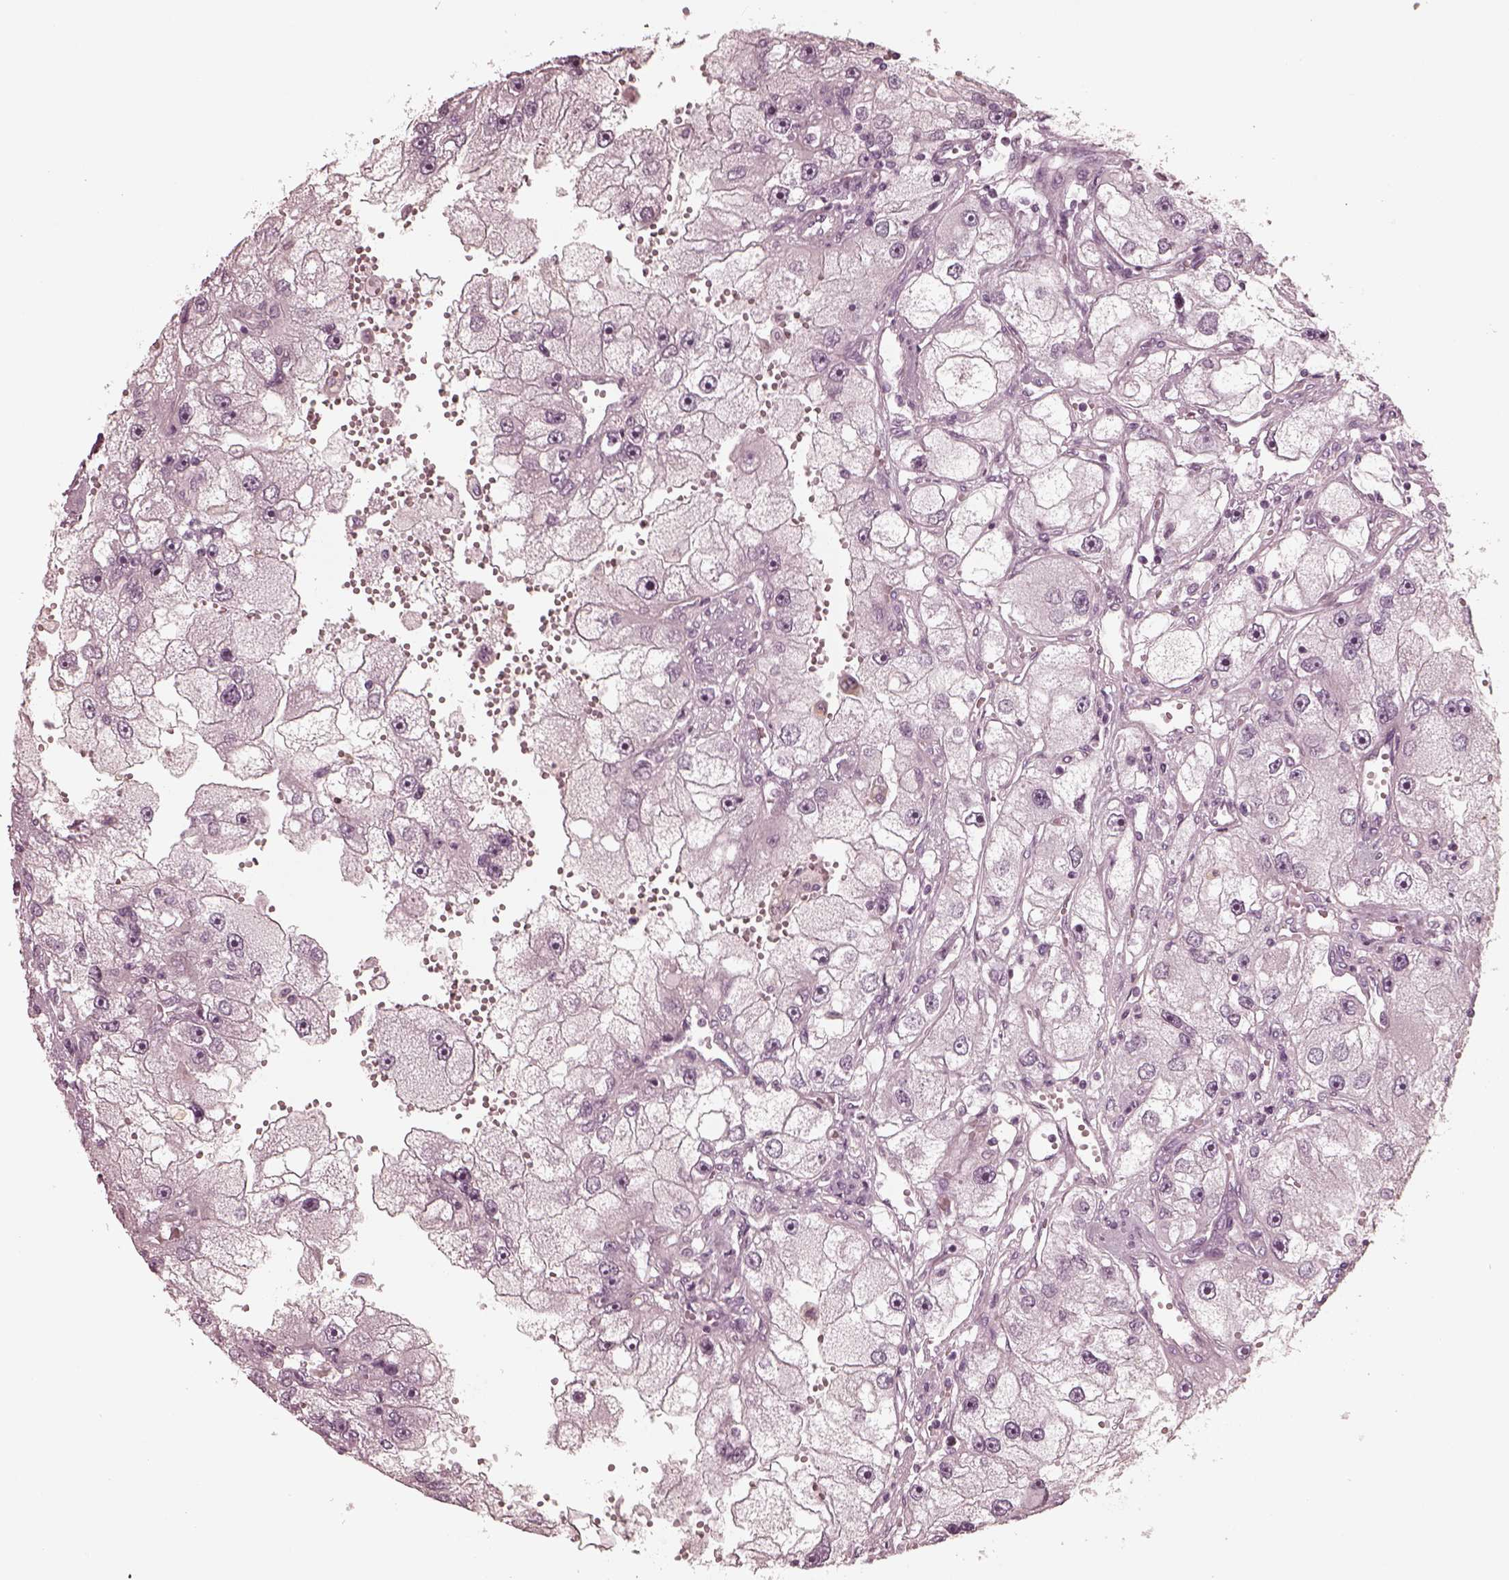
{"staining": {"intensity": "negative", "quantity": "none", "location": "none"}, "tissue": "renal cancer", "cell_type": "Tumor cells", "image_type": "cancer", "snomed": [{"axis": "morphology", "description": "Adenocarcinoma, NOS"}, {"axis": "topography", "description": "Kidney"}], "caption": "DAB immunohistochemical staining of human renal adenocarcinoma reveals no significant expression in tumor cells.", "gene": "KIF6", "patient": {"sex": "male", "age": 63}}